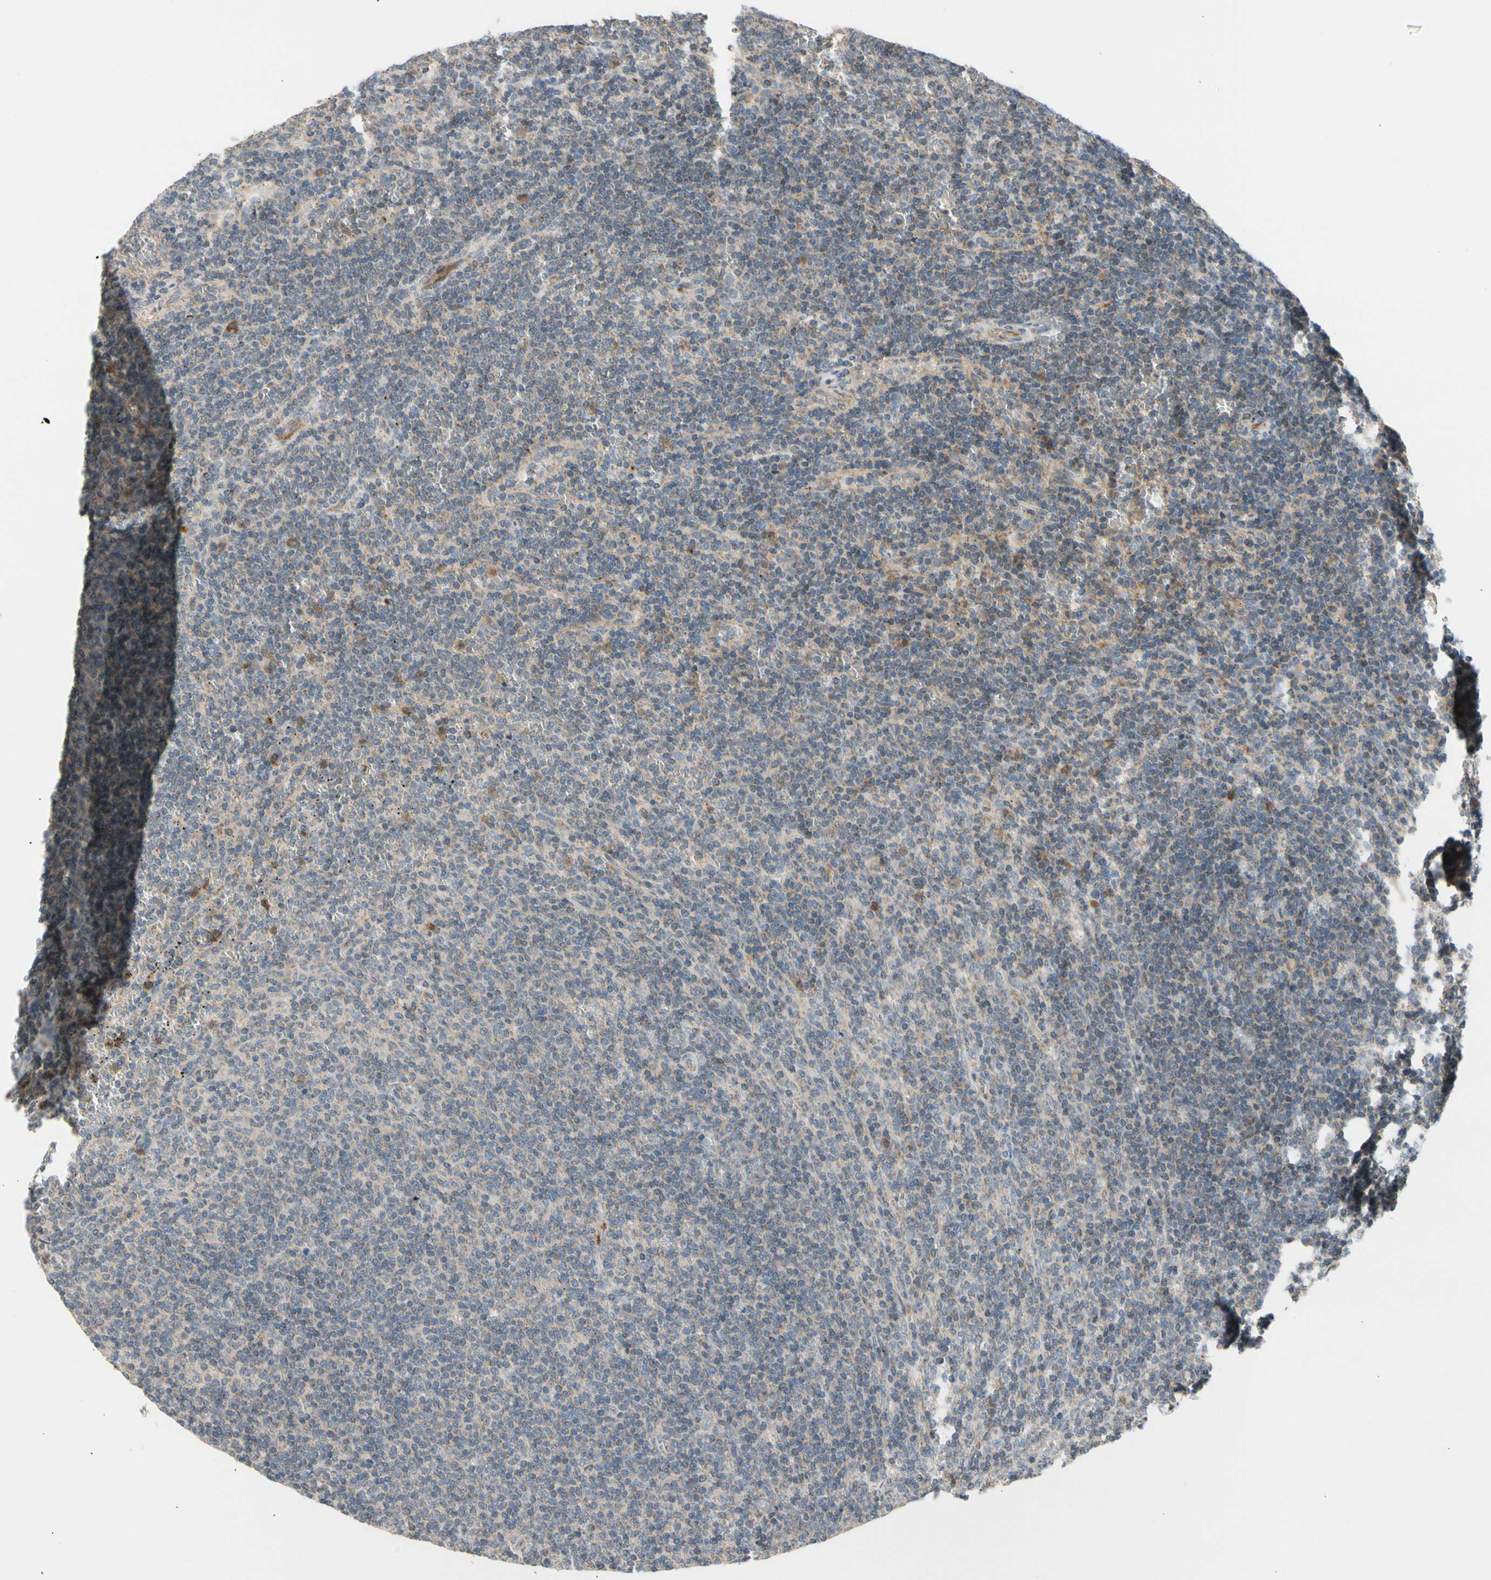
{"staining": {"intensity": "weak", "quantity": "25%-75%", "location": "cytoplasmic/membranous"}, "tissue": "lymphoma", "cell_type": "Tumor cells", "image_type": "cancer", "snomed": [{"axis": "morphology", "description": "Malignant lymphoma, non-Hodgkin's type, Low grade"}, {"axis": "topography", "description": "Spleen"}], "caption": "This micrograph displays IHC staining of human malignant lymphoma, non-Hodgkin's type (low-grade), with low weak cytoplasmic/membranous positivity in about 25%-75% of tumor cells.", "gene": "GALNT5", "patient": {"sex": "female", "age": 50}}